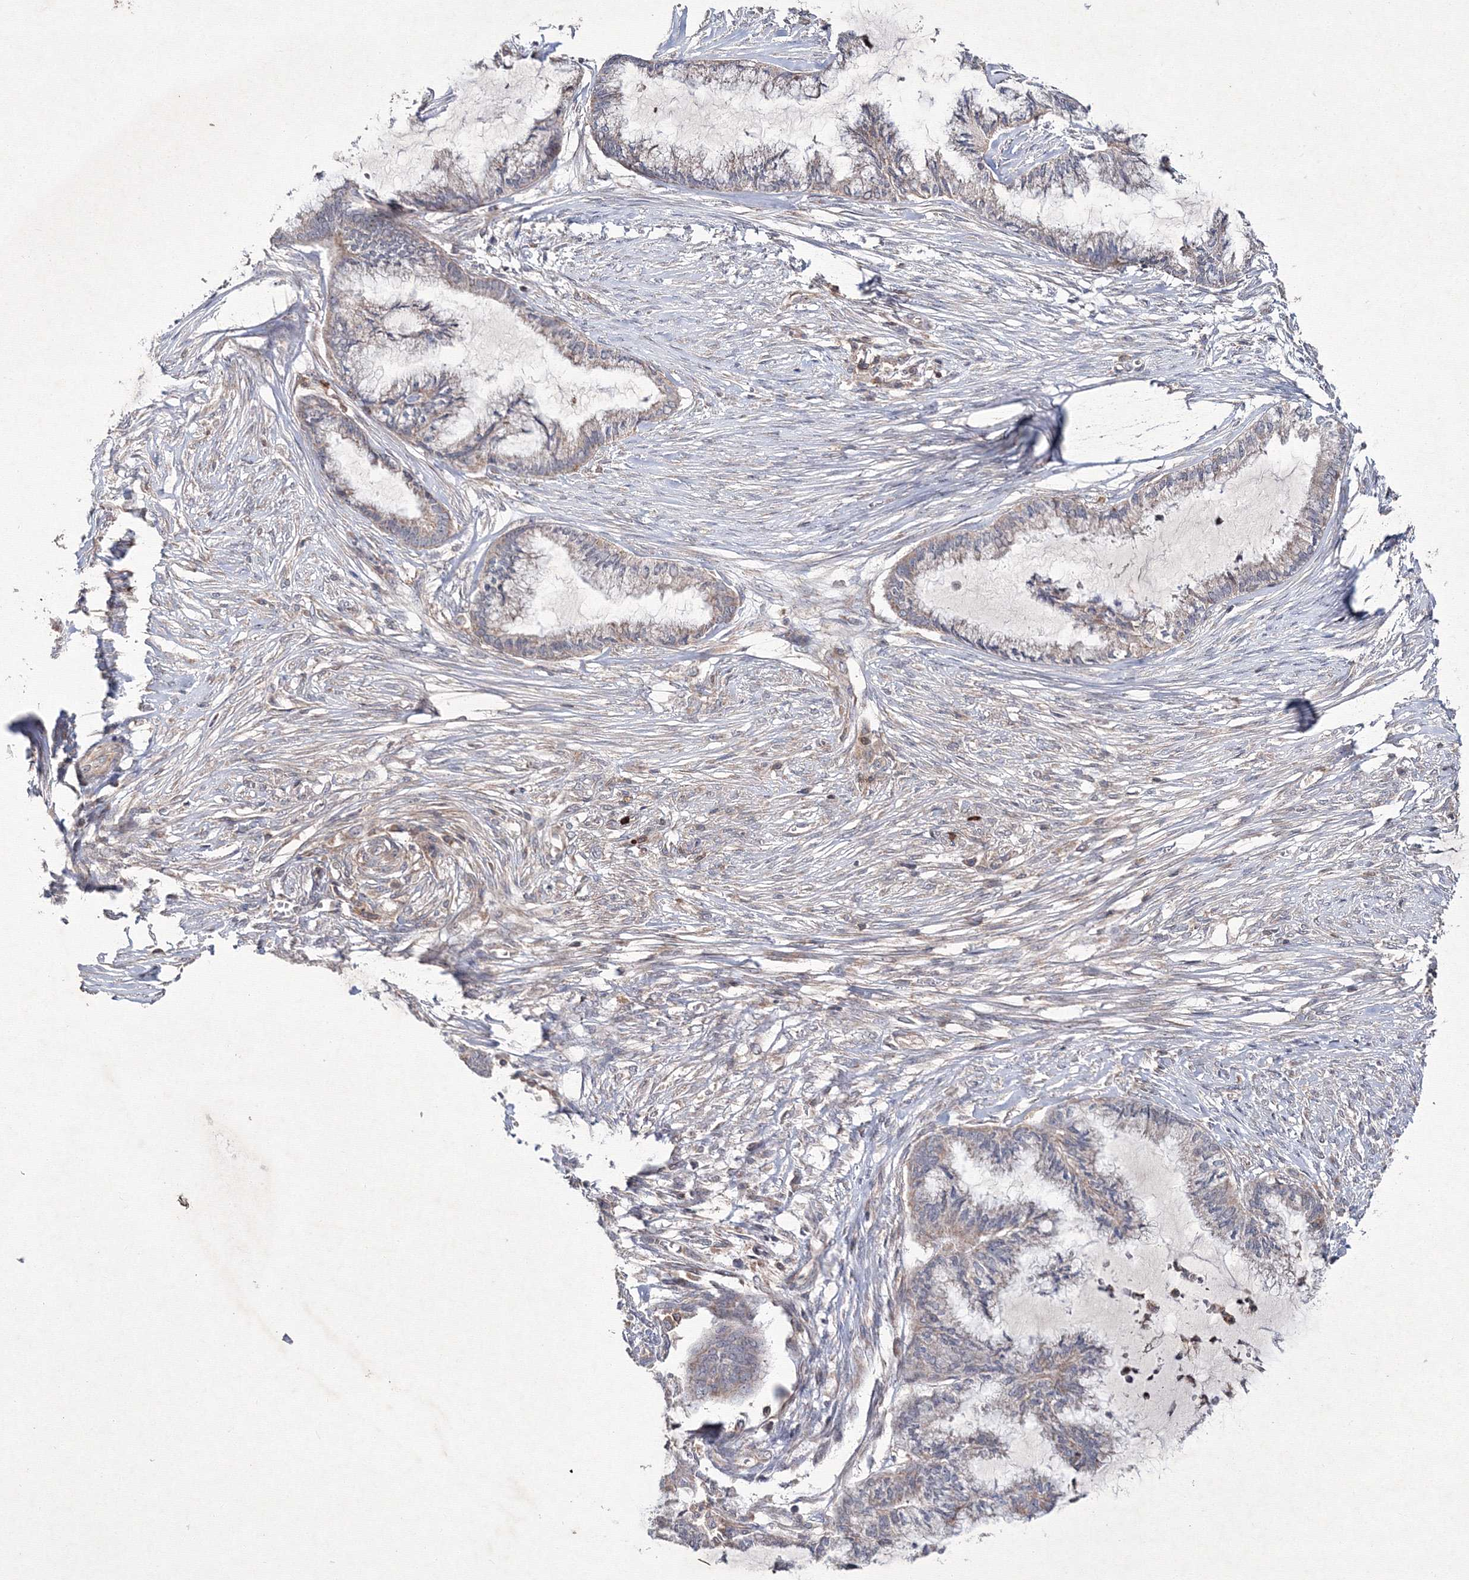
{"staining": {"intensity": "weak", "quantity": "<25%", "location": "cytoplasmic/membranous"}, "tissue": "endometrial cancer", "cell_type": "Tumor cells", "image_type": "cancer", "snomed": [{"axis": "morphology", "description": "Adenocarcinoma, NOS"}, {"axis": "topography", "description": "Endometrium"}], "caption": "Immunohistochemistry (IHC) histopathology image of human endometrial adenocarcinoma stained for a protein (brown), which demonstrates no positivity in tumor cells.", "gene": "MKRN2", "patient": {"sex": "female", "age": 86}}